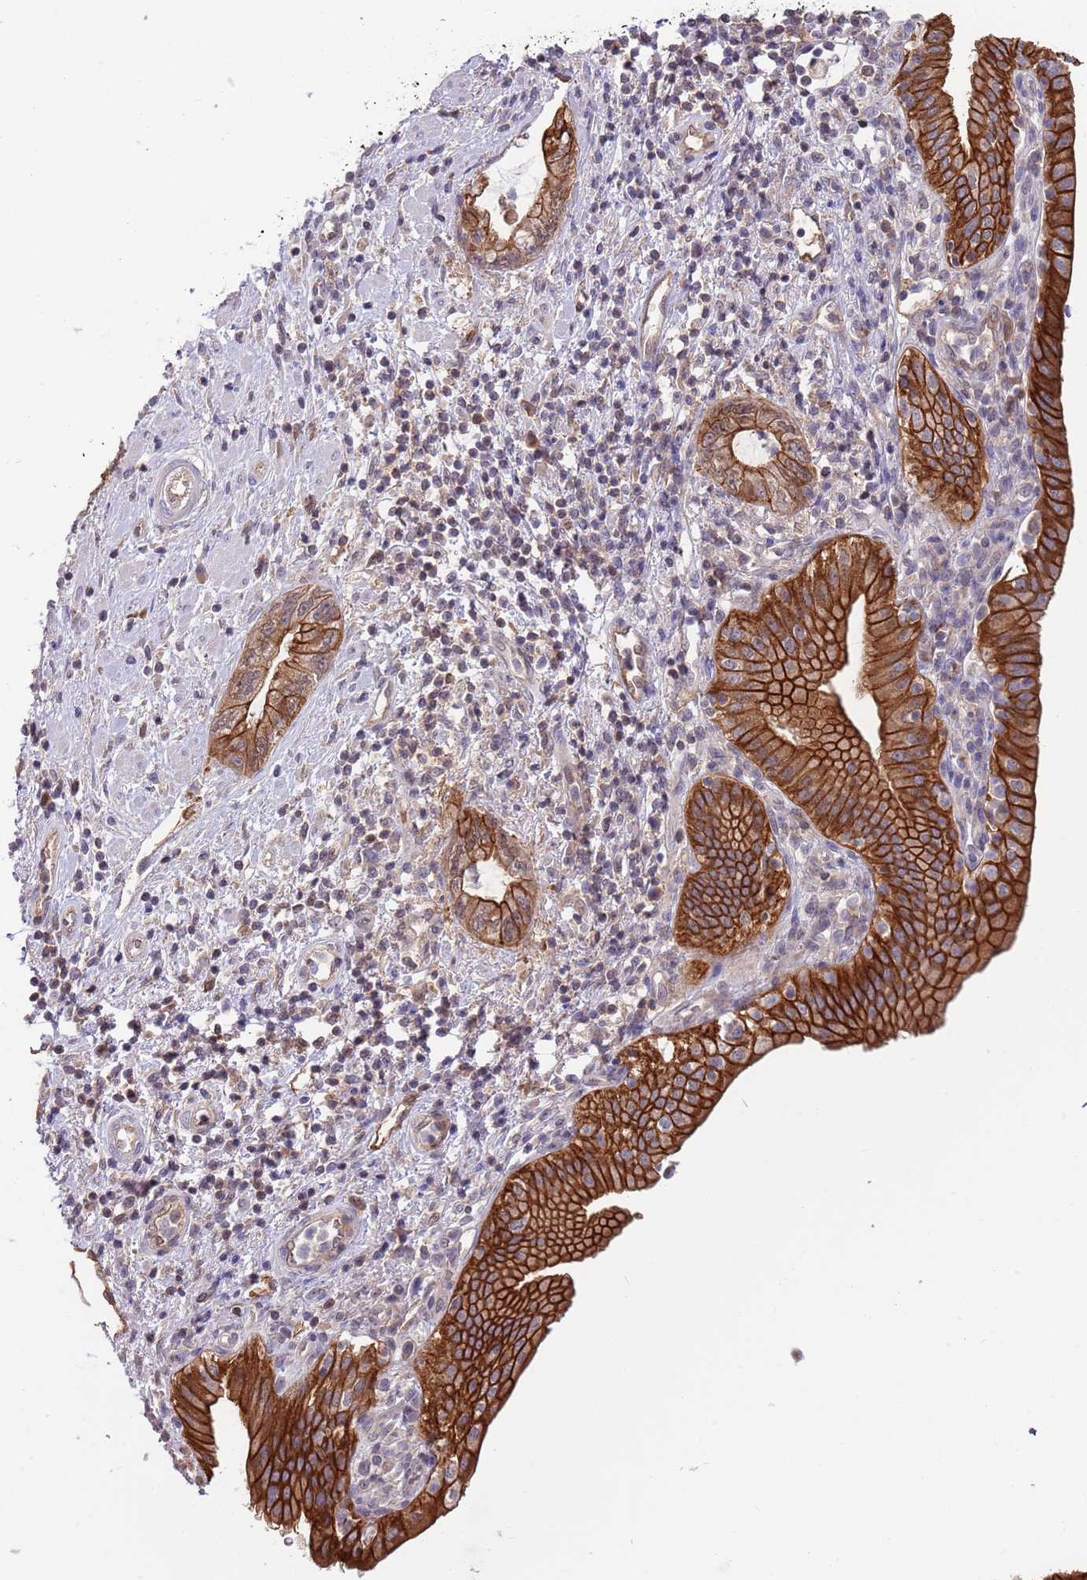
{"staining": {"intensity": "strong", "quantity": ">75%", "location": "cytoplasmic/membranous"}, "tissue": "pancreatic cancer", "cell_type": "Tumor cells", "image_type": "cancer", "snomed": [{"axis": "morphology", "description": "Adenocarcinoma, NOS"}, {"axis": "topography", "description": "Pancreas"}], "caption": "A brown stain shows strong cytoplasmic/membranous staining of a protein in human pancreatic adenocarcinoma tumor cells. The staining is performed using DAB brown chromogen to label protein expression. The nuclei are counter-stained blue using hematoxylin.", "gene": "GSDMD", "patient": {"sex": "female", "age": 73}}